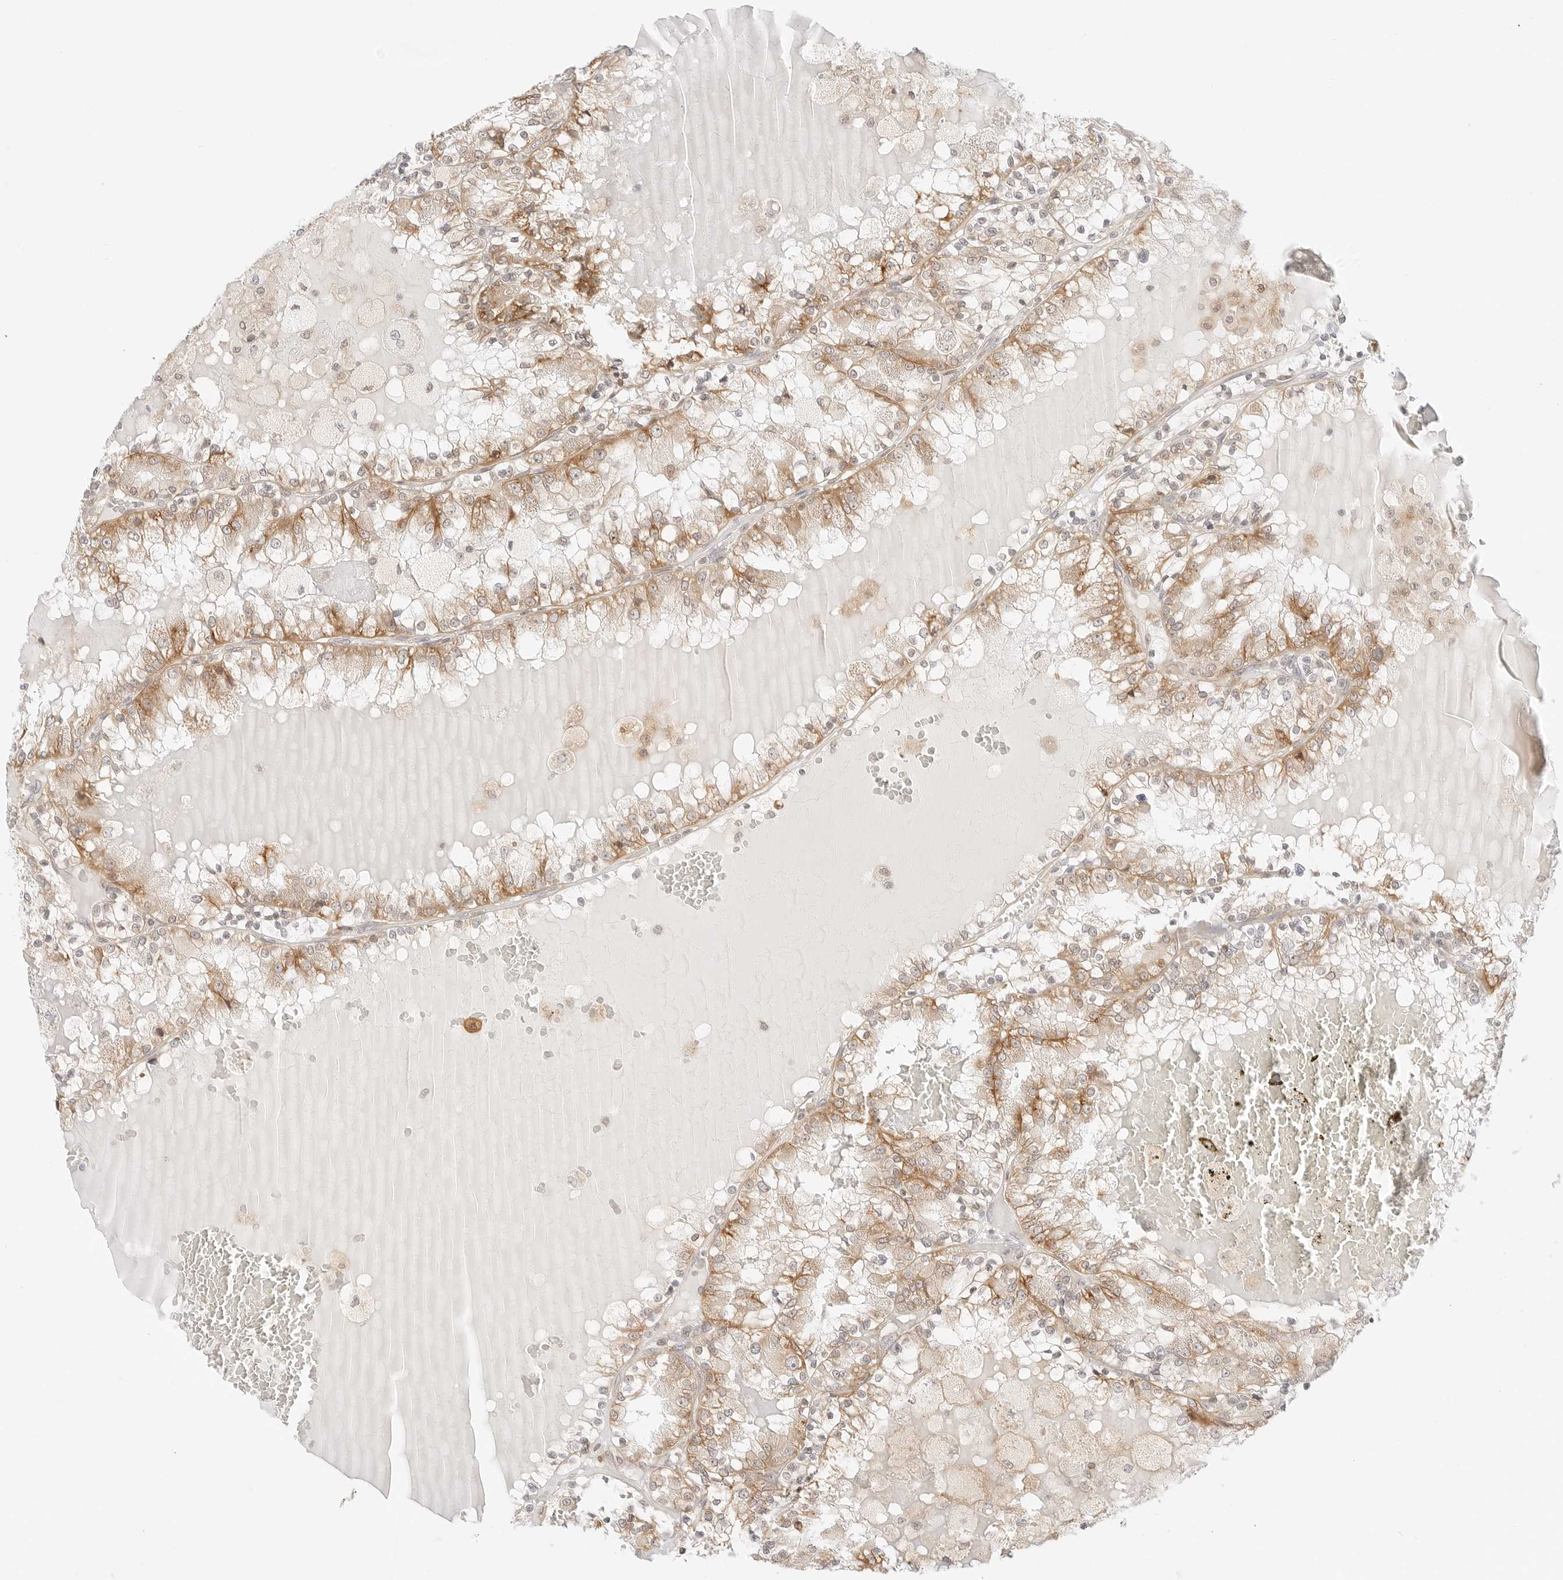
{"staining": {"intensity": "moderate", "quantity": ">75%", "location": "cytoplasmic/membranous"}, "tissue": "renal cancer", "cell_type": "Tumor cells", "image_type": "cancer", "snomed": [{"axis": "morphology", "description": "Adenocarcinoma, NOS"}, {"axis": "topography", "description": "Kidney"}], "caption": "Moderate cytoplasmic/membranous protein staining is seen in approximately >75% of tumor cells in renal adenocarcinoma.", "gene": "ERO1B", "patient": {"sex": "female", "age": 56}}